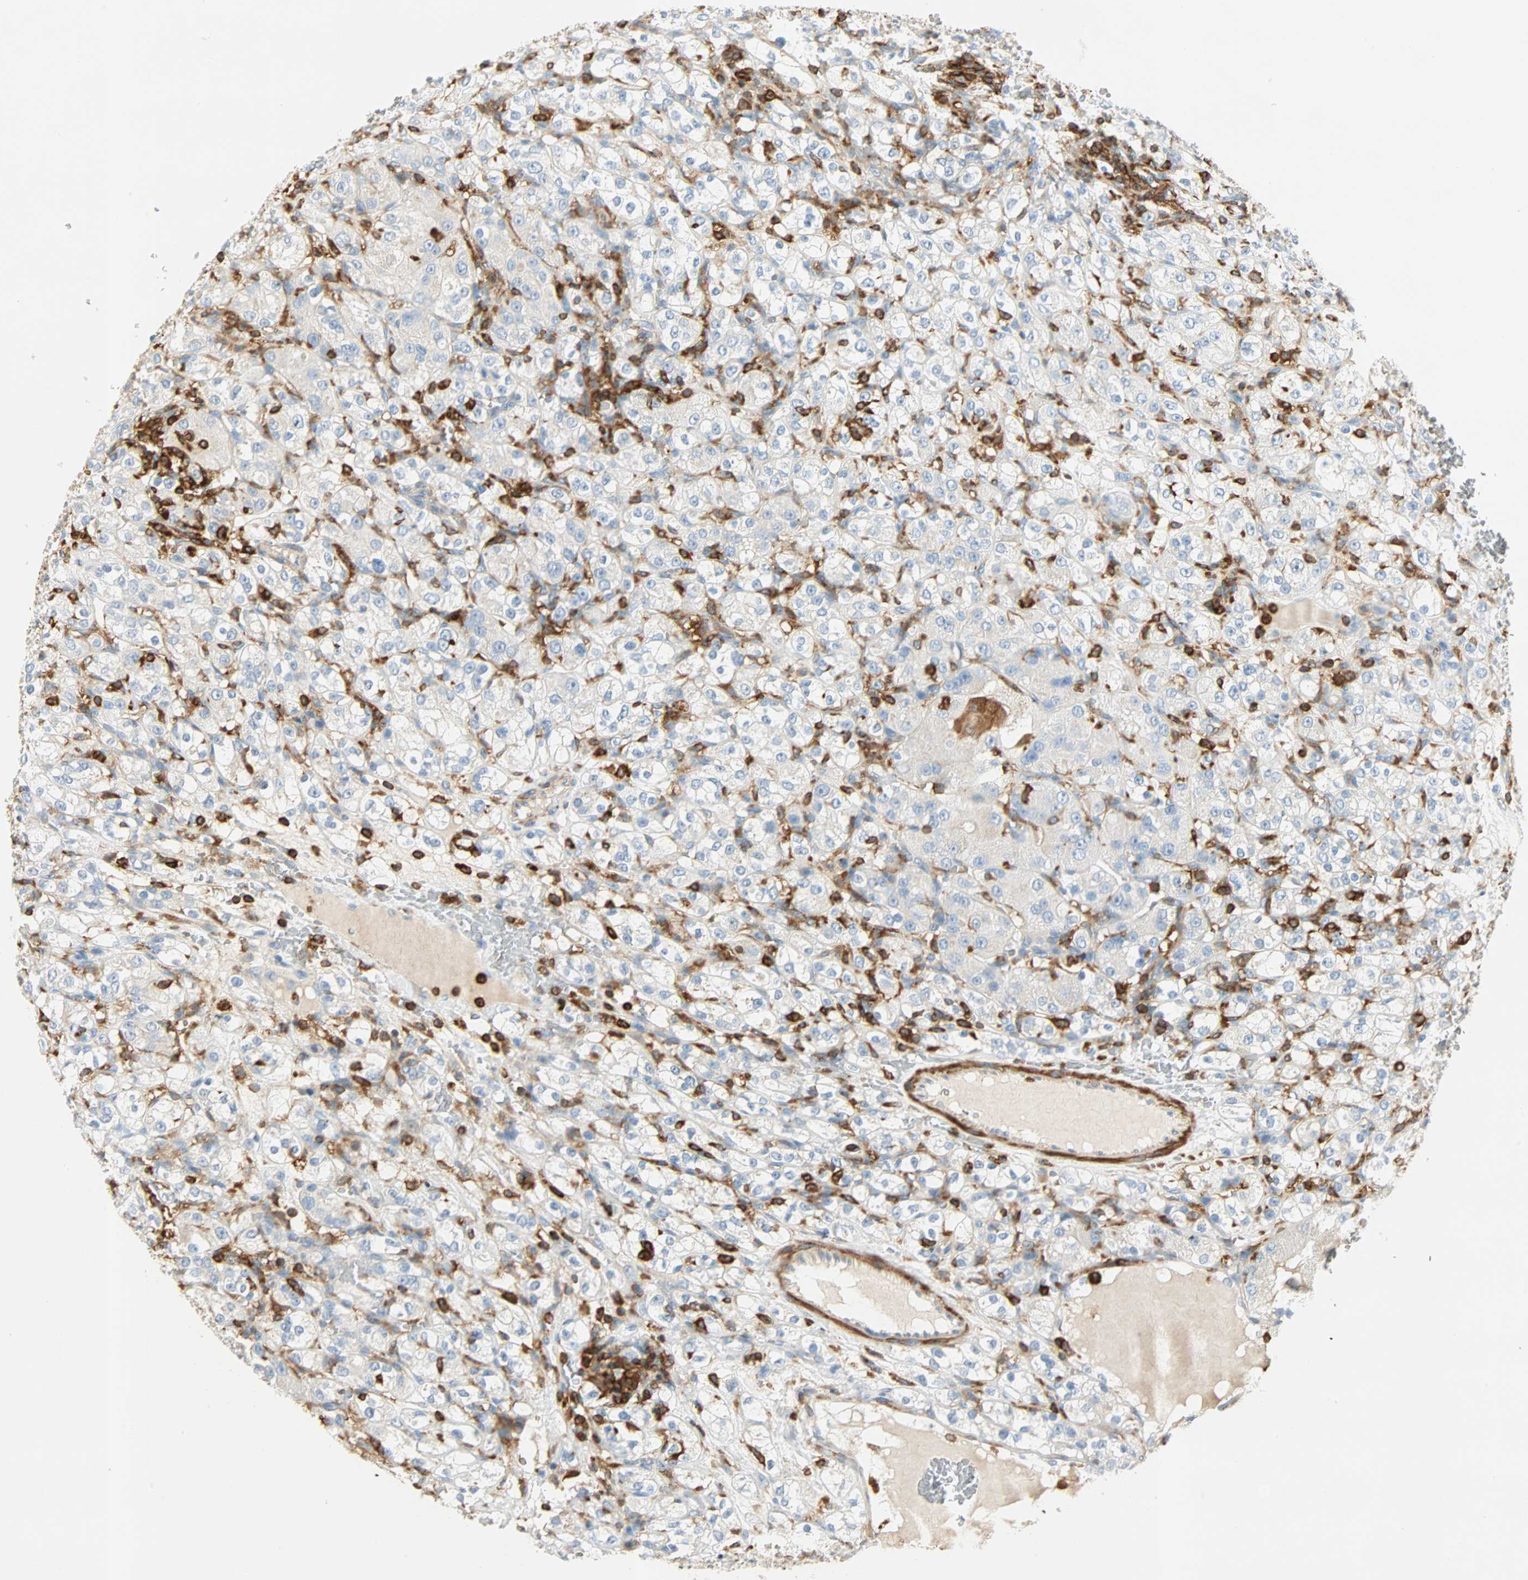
{"staining": {"intensity": "negative", "quantity": "none", "location": "none"}, "tissue": "renal cancer", "cell_type": "Tumor cells", "image_type": "cancer", "snomed": [{"axis": "morphology", "description": "Normal tissue, NOS"}, {"axis": "morphology", "description": "Adenocarcinoma, NOS"}, {"axis": "topography", "description": "Kidney"}], "caption": "High magnification brightfield microscopy of adenocarcinoma (renal) stained with DAB (brown) and counterstained with hematoxylin (blue): tumor cells show no significant staining.", "gene": "FMNL1", "patient": {"sex": "male", "age": 61}}